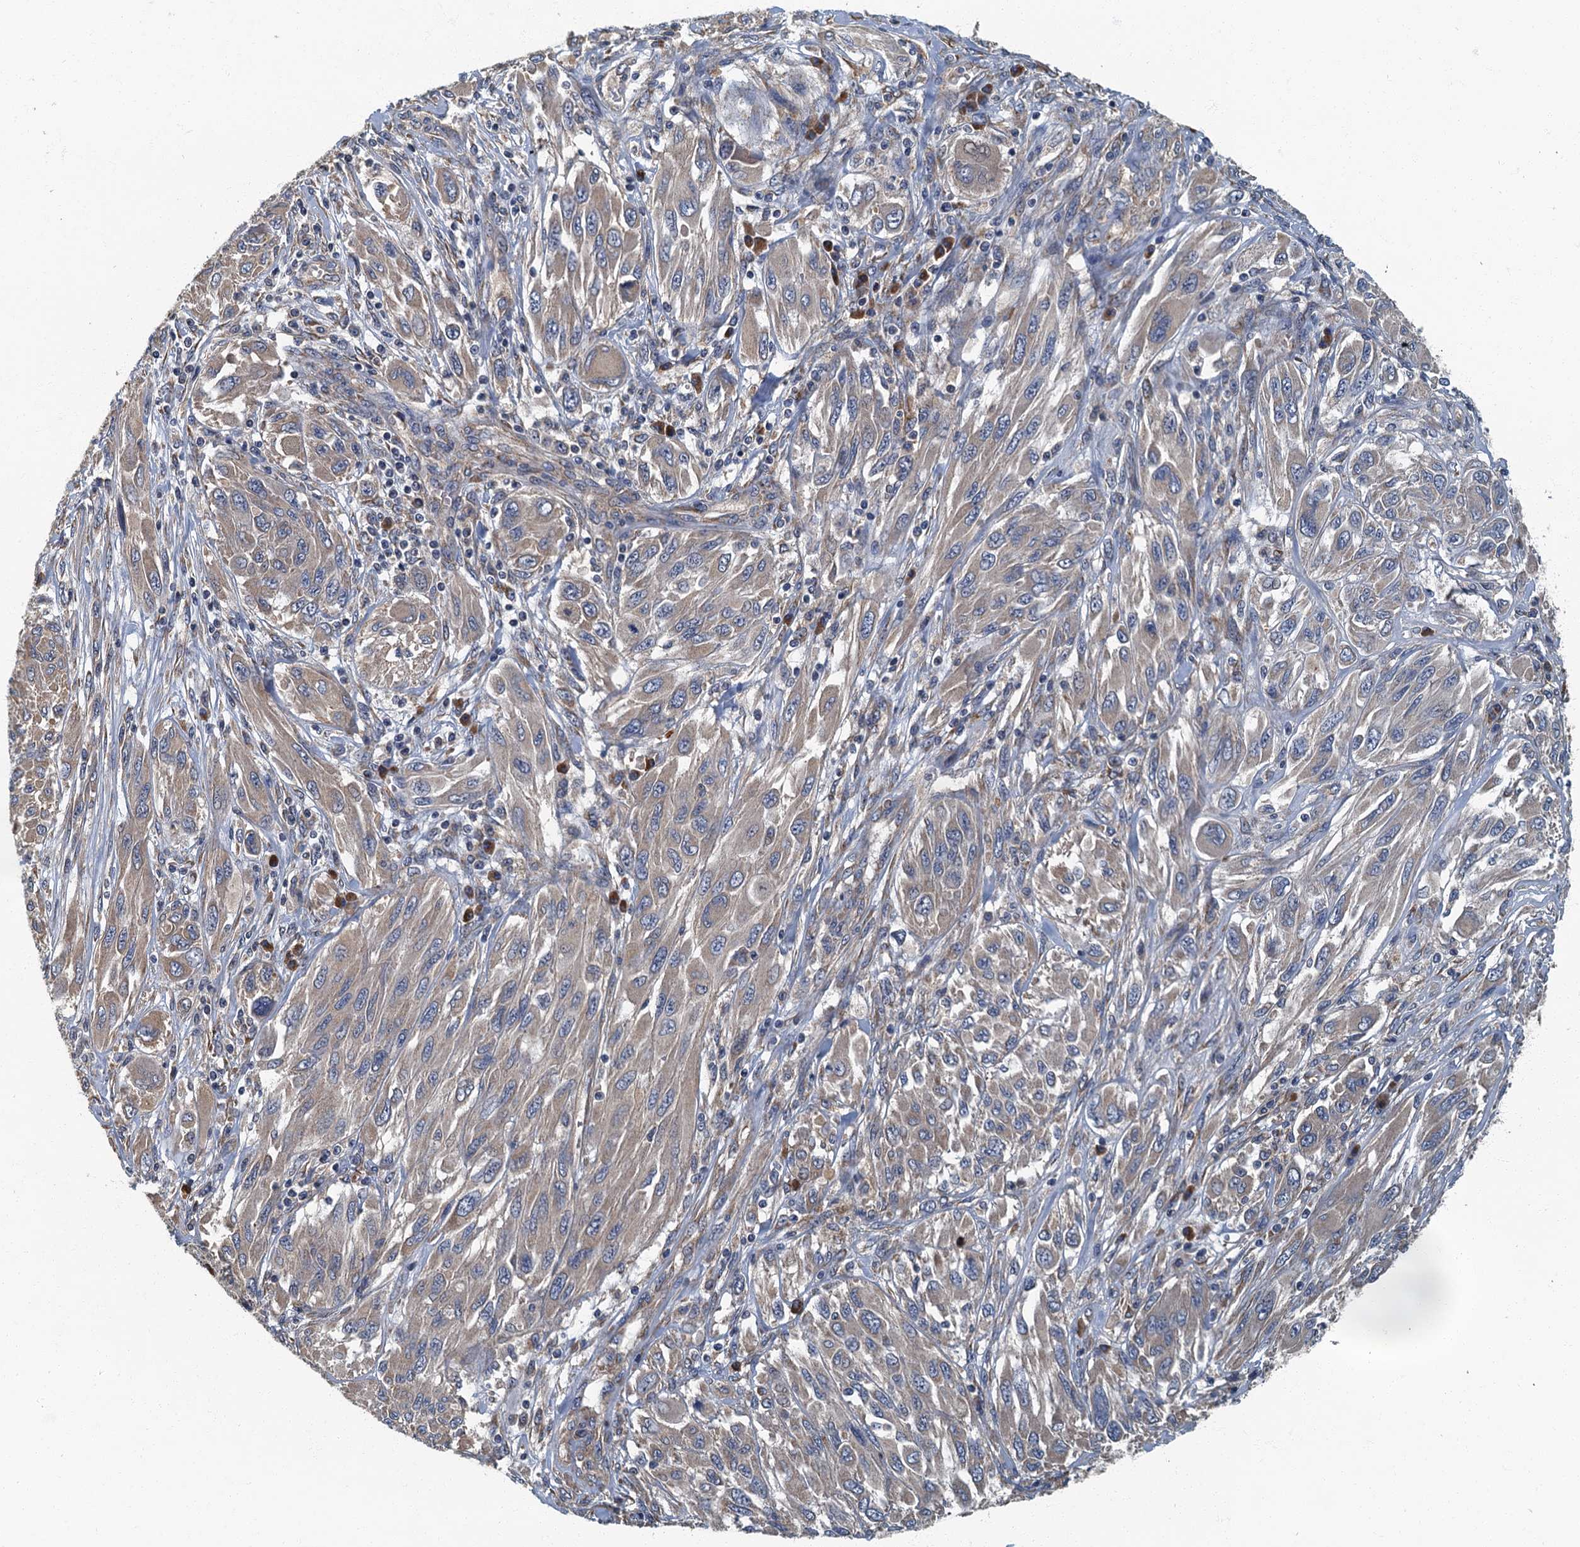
{"staining": {"intensity": "negative", "quantity": "none", "location": "none"}, "tissue": "melanoma", "cell_type": "Tumor cells", "image_type": "cancer", "snomed": [{"axis": "morphology", "description": "Malignant melanoma, NOS"}, {"axis": "topography", "description": "Skin"}], "caption": "High magnification brightfield microscopy of malignant melanoma stained with DAB (3,3'-diaminobenzidine) (brown) and counterstained with hematoxylin (blue): tumor cells show no significant positivity.", "gene": "DDX49", "patient": {"sex": "female", "age": 91}}